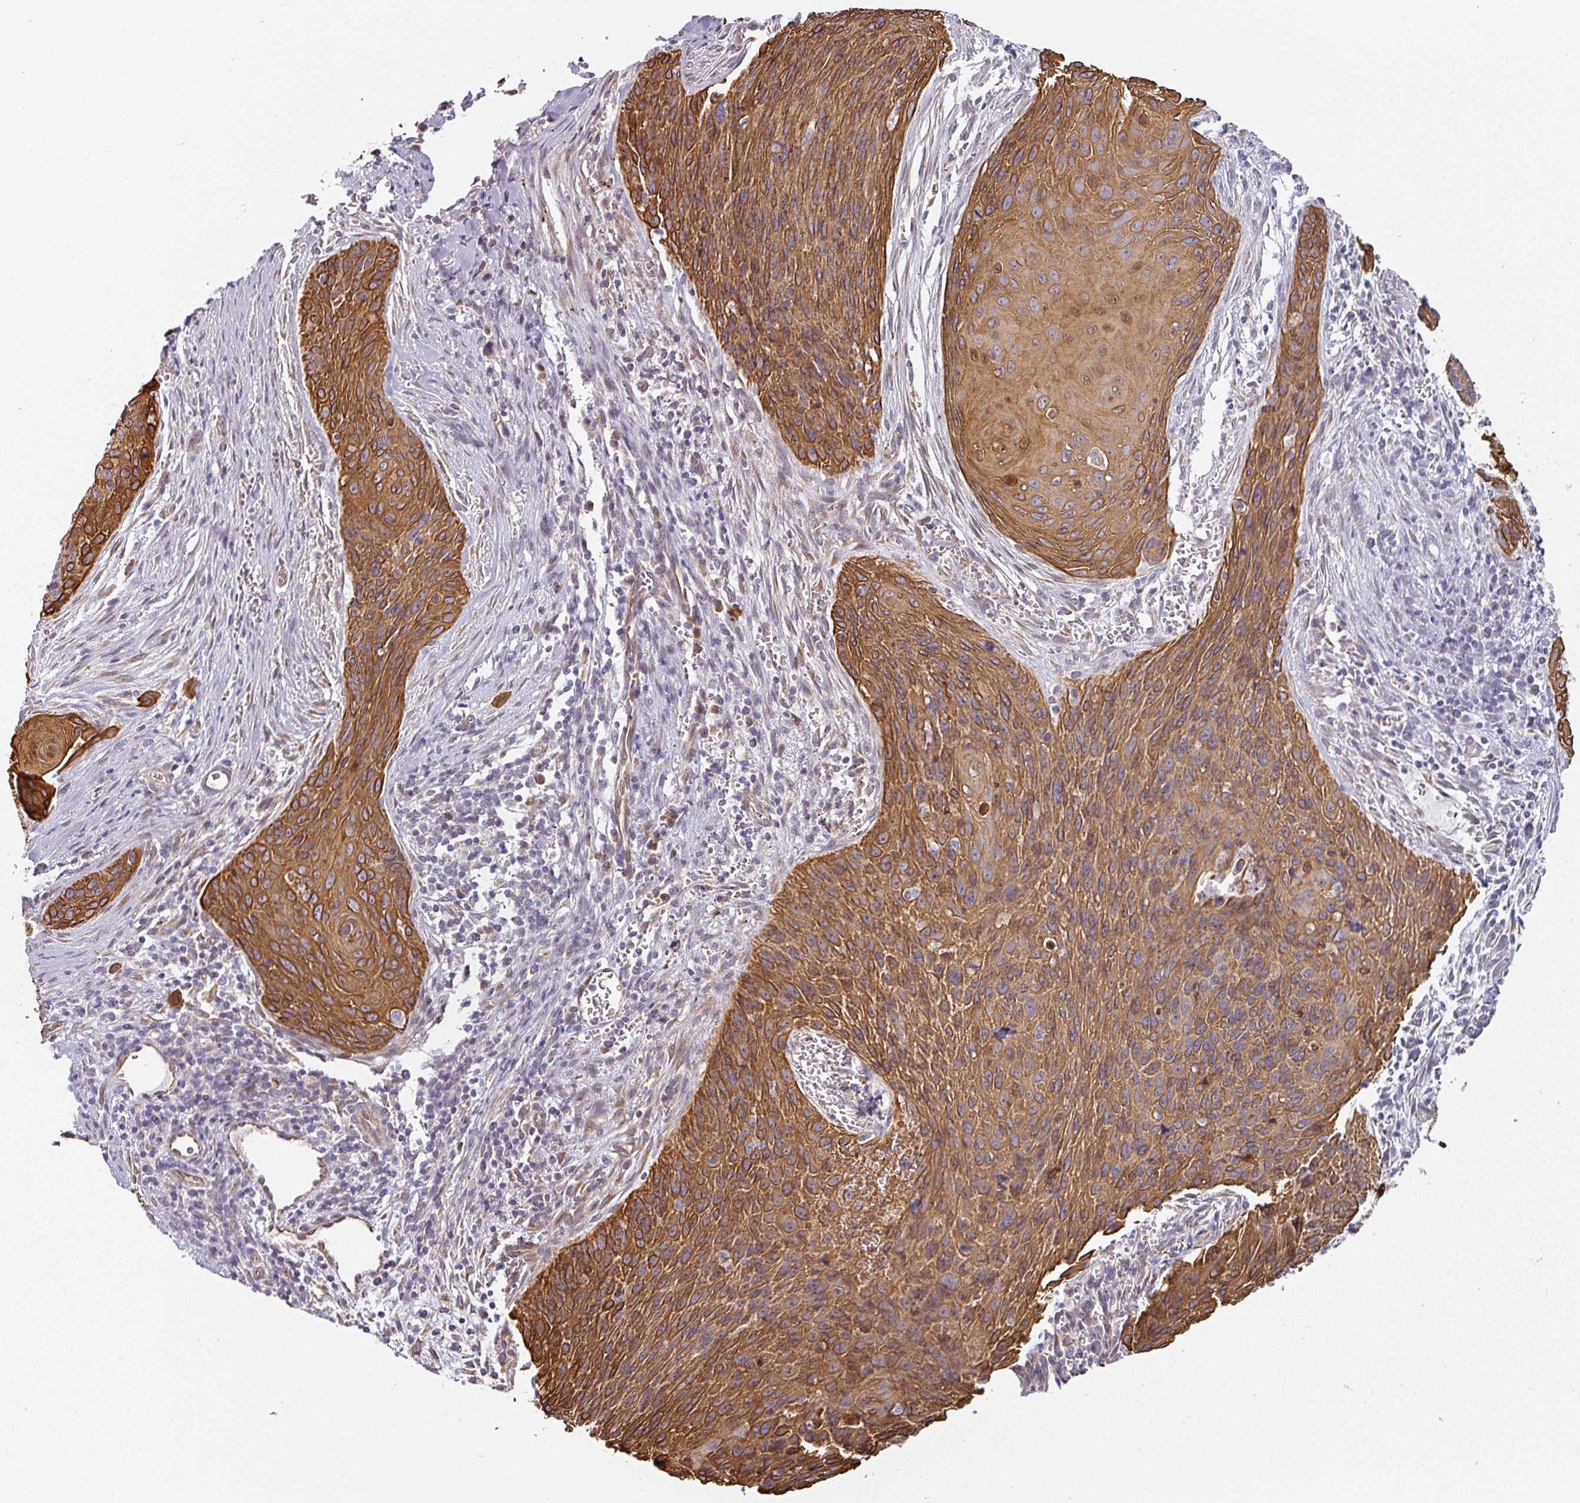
{"staining": {"intensity": "moderate", "quantity": ">75%", "location": "cytoplasmic/membranous"}, "tissue": "cervical cancer", "cell_type": "Tumor cells", "image_type": "cancer", "snomed": [{"axis": "morphology", "description": "Squamous cell carcinoma, NOS"}, {"axis": "topography", "description": "Cervix"}], "caption": "Cervical cancer (squamous cell carcinoma) stained with a brown dye exhibits moderate cytoplasmic/membranous positive expression in approximately >75% of tumor cells.", "gene": "CEP78", "patient": {"sex": "female", "age": 55}}